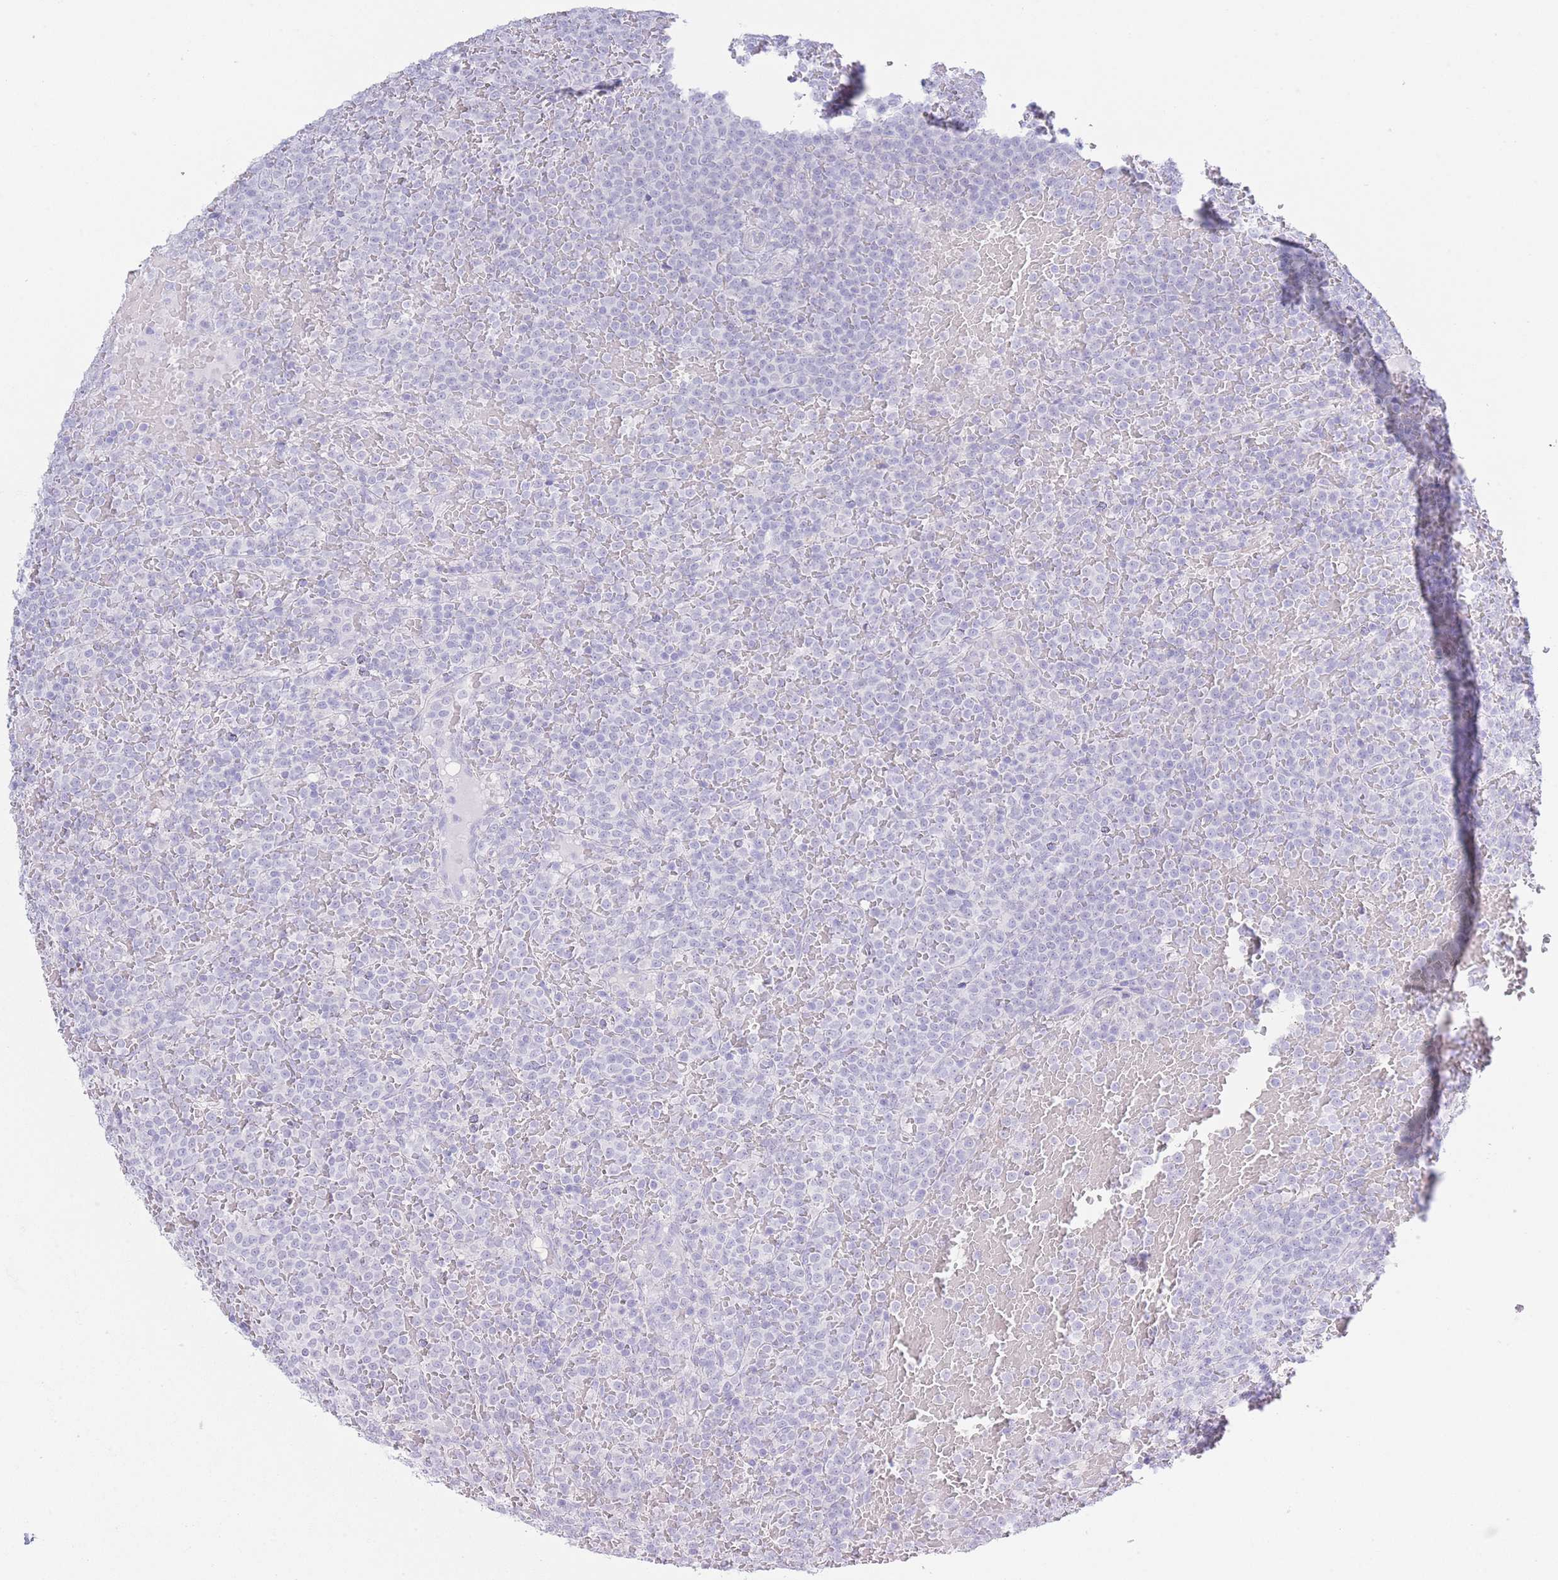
{"staining": {"intensity": "negative", "quantity": "none", "location": "none"}, "tissue": "lymphoma", "cell_type": "Tumor cells", "image_type": "cancer", "snomed": [{"axis": "morphology", "description": "Malignant lymphoma, non-Hodgkin's type, Low grade"}, {"axis": "topography", "description": "Spleen"}], "caption": "IHC histopathology image of neoplastic tissue: lymphoma stained with DAB displays no significant protein staining in tumor cells.", "gene": "PKLR", "patient": {"sex": "male", "age": 60}}